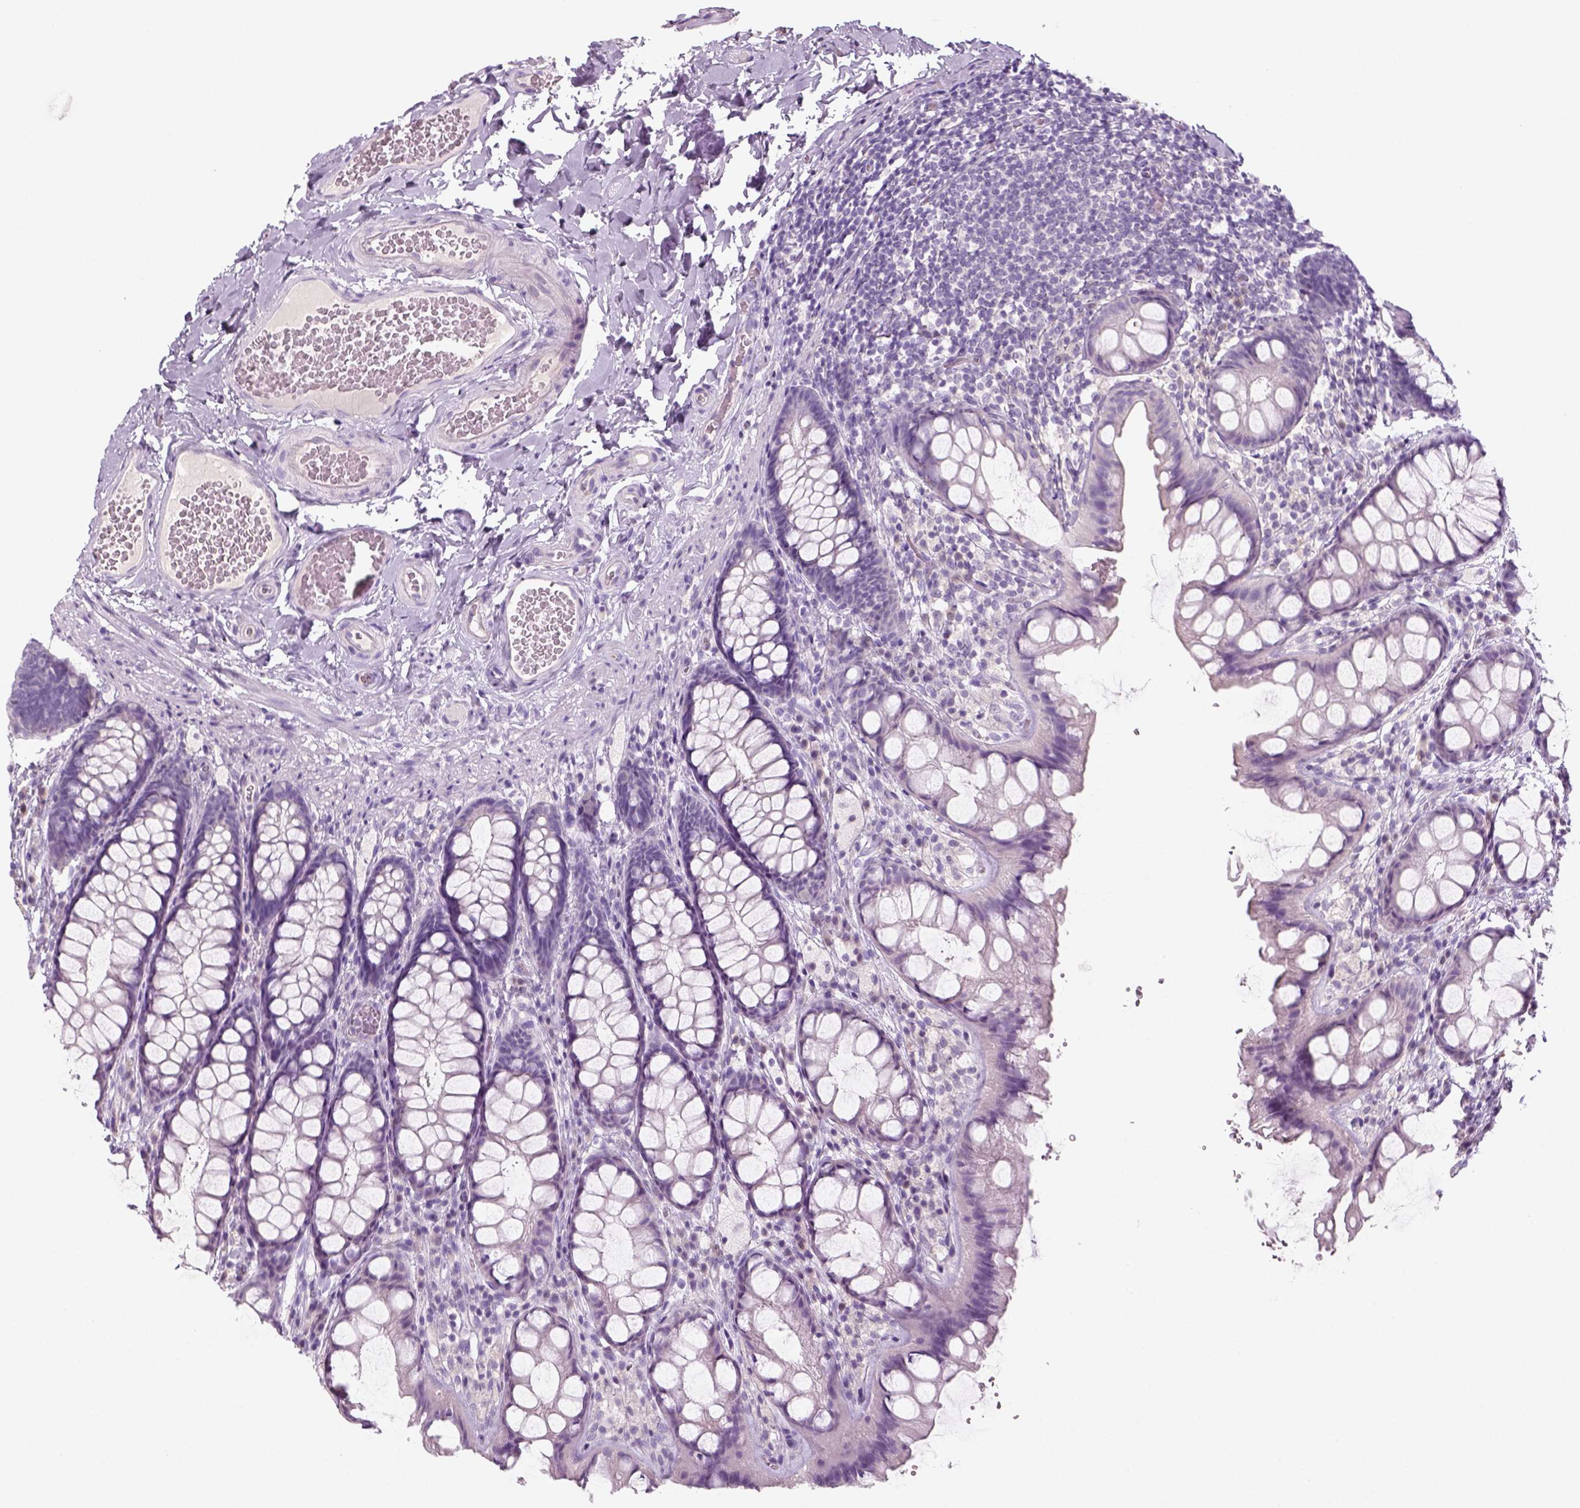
{"staining": {"intensity": "negative", "quantity": "none", "location": "none"}, "tissue": "colon", "cell_type": "Endothelial cells", "image_type": "normal", "snomed": [{"axis": "morphology", "description": "Normal tissue, NOS"}, {"axis": "topography", "description": "Colon"}], "caption": "Protein analysis of benign colon shows no significant positivity in endothelial cells.", "gene": "KRT25", "patient": {"sex": "male", "age": 47}}